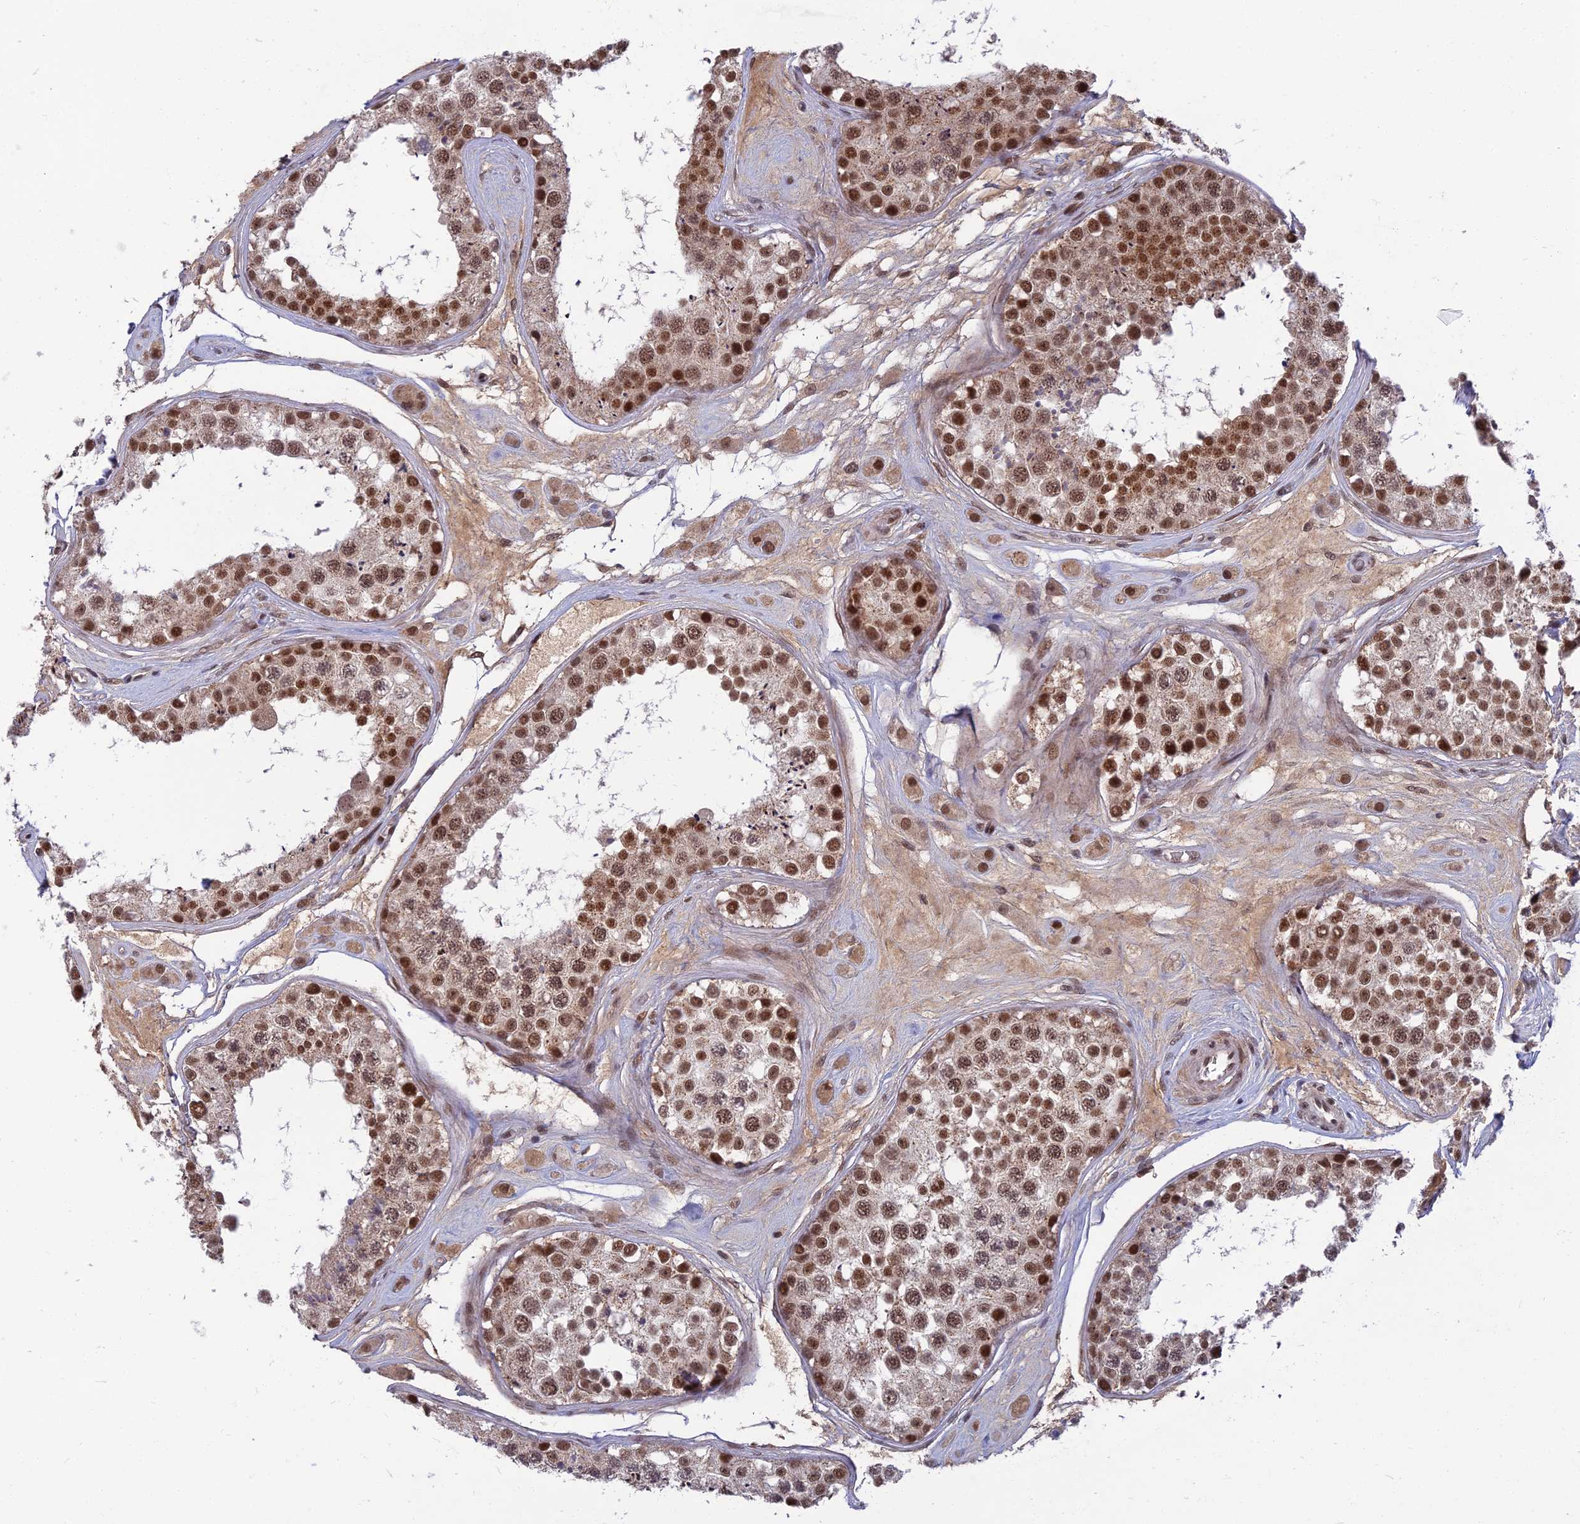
{"staining": {"intensity": "strong", "quantity": ">75%", "location": "nuclear"}, "tissue": "testis", "cell_type": "Cells in seminiferous ducts", "image_type": "normal", "snomed": [{"axis": "morphology", "description": "Normal tissue, NOS"}, {"axis": "topography", "description": "Testis"}], "caption": "Immunohistochemistry (IHC) histopathology image of normal human testis stained for a protein (brown), which exhibits high levels of strong nuclear positivity in about >75% of cells in seminiferous ducts.", "gene": "TCEA2", "patient": {"sex": "male", "age": 25}}